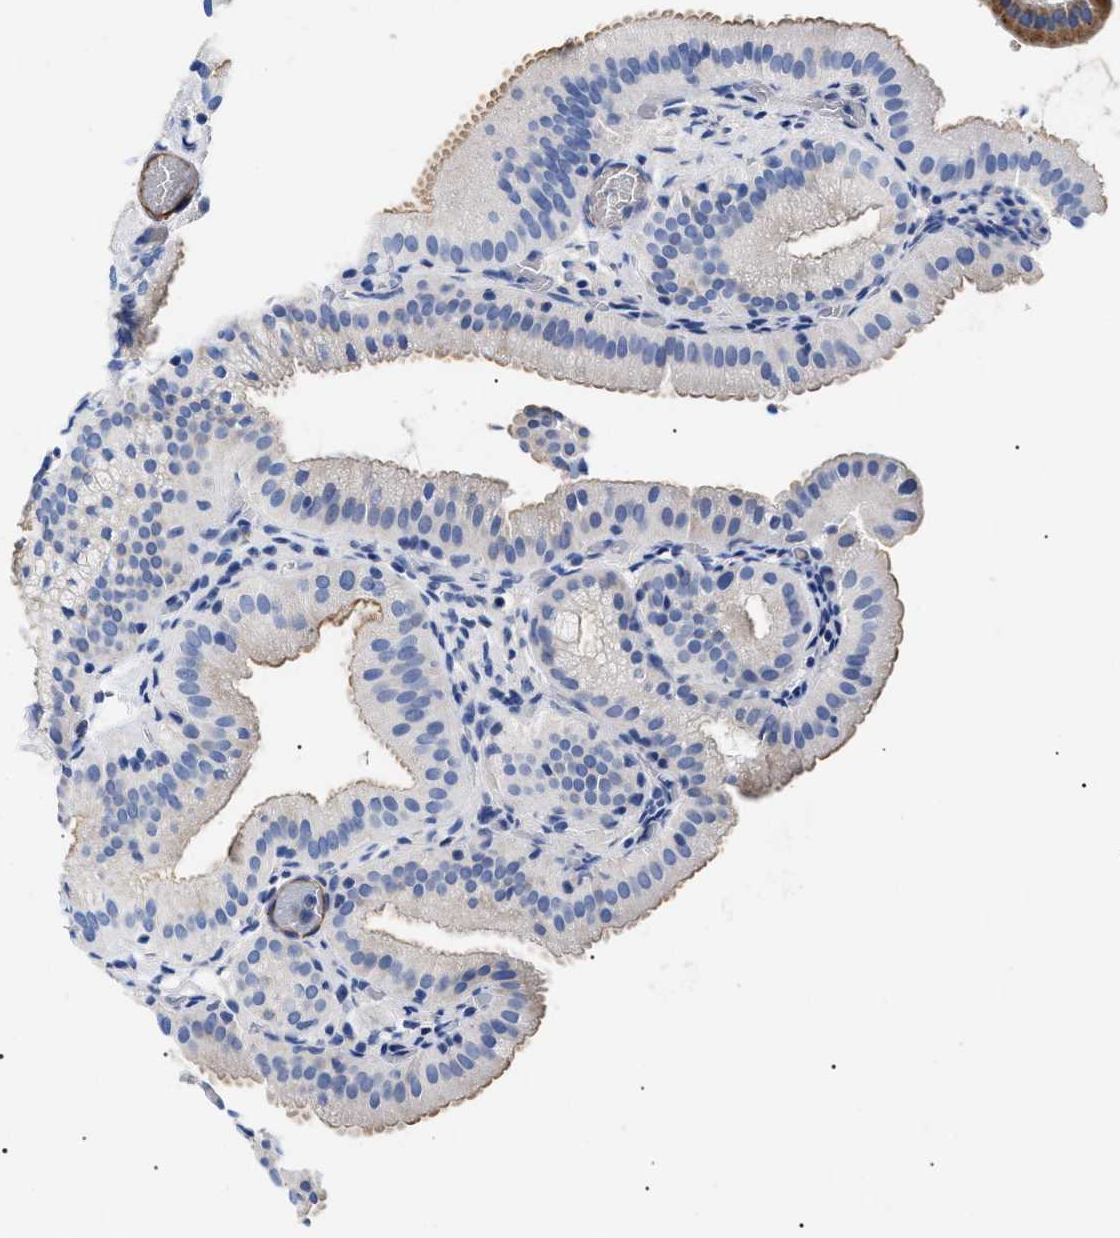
{"staining": {"intensity": "moderate", "quantity": "<25%", "location": "cytoplasmic/membranous"}, "tissue": "gallbladder", "cell_type": "Glandular cells", "image_type": "normal", "snomed": [{"axis": "morphology", "description": "Normal tissue, NOS"}, {"axis": "topography", "description": "Gallbladder"}], "caption": "This micrograph demonstrates immunohistochemistry staining of benign human gallbladder, with low moderate cytoplasmic/membranous expression in about <25% of glandular cells.", "gene": "ACKR1", "patient": {"sex": "male", "age": 54}}